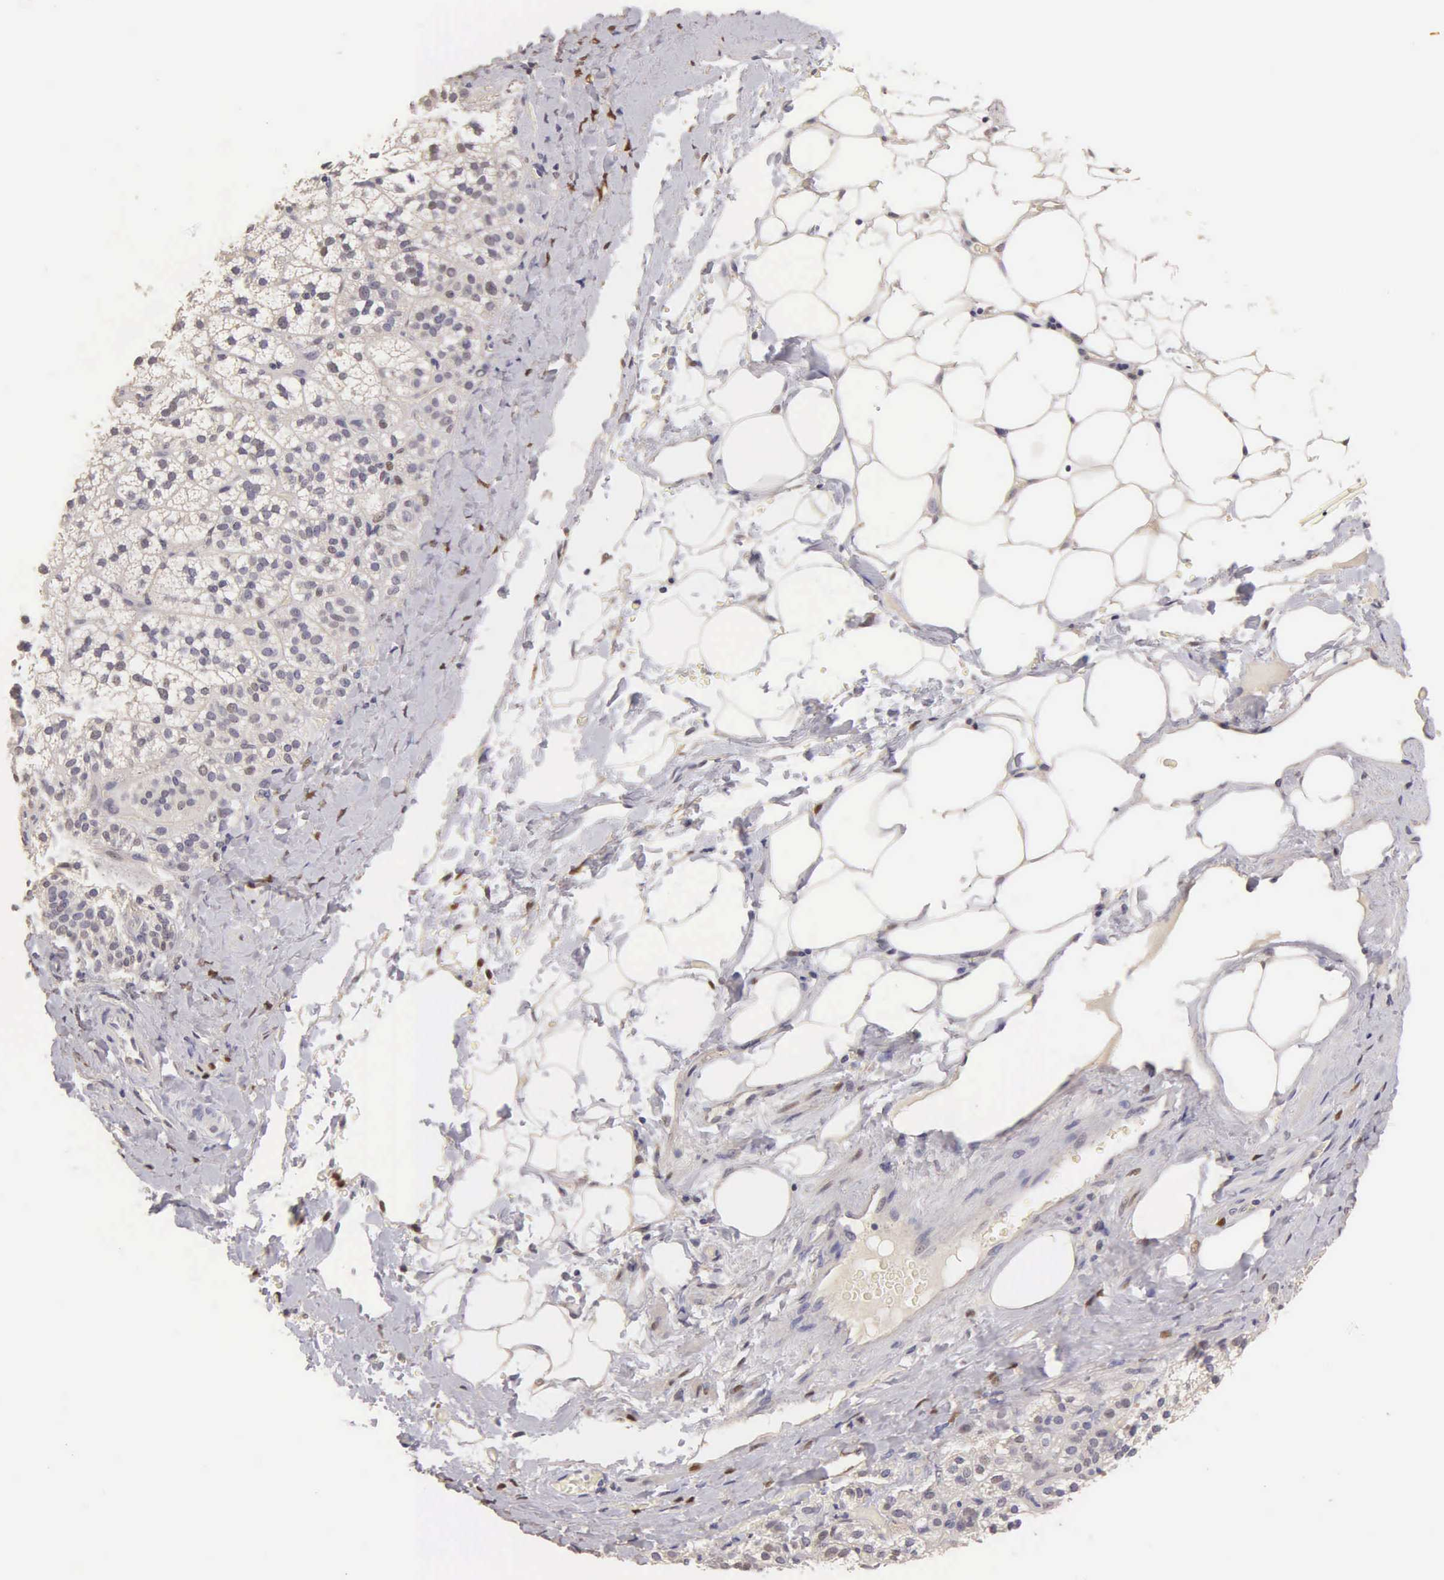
{"staining": {"intensity": "weak", "quantity": "<25%", "location": "nuclear"}, "tissue": "adrenal gland", "cell_type": "Glandular cells", "image_type": "normal", "snomed": [{"axis": "morphology", "description": "Normal tissue, NOS"}, {"axis": "topography", "description": "Adrenal gland"}], "caption": "Unremarkable adrenal gland was stained to show a protein in brown. There is no significant expression in glandular cells. (Brightfield microscopy of DAB (3,3'-diaminobenzidine) immunohistochemistry at high magnification).", "gene": "ESR1", "patient": {"sex": "male", "age": 53}}